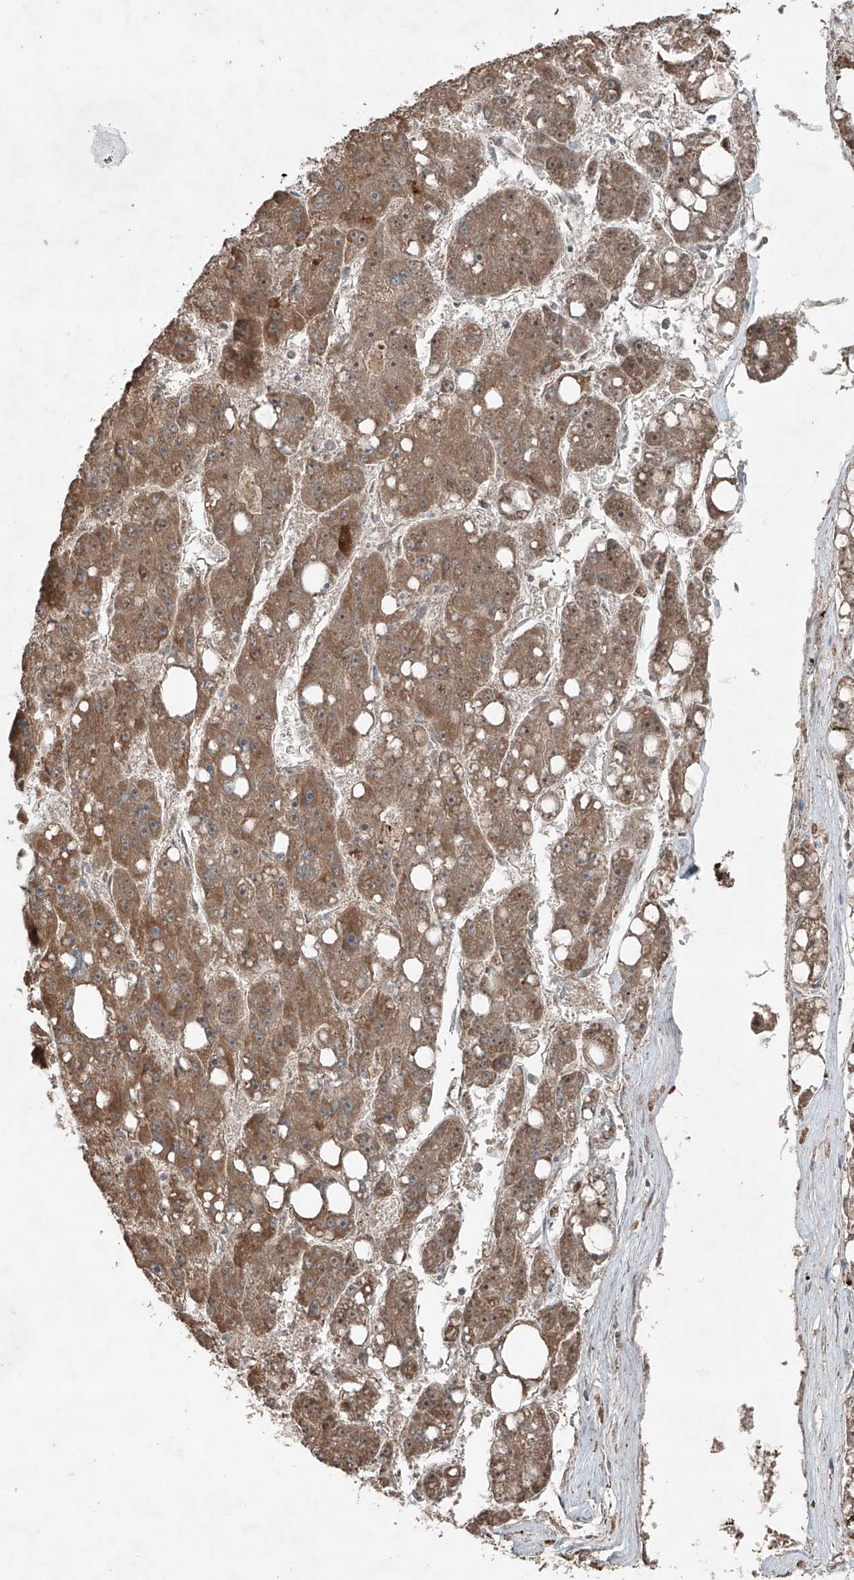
{"staining": {"intensity": "moderate", "quantity": ">75%", "location": "cytoplasmic/membranous"}, "tissue": "liver cancer", "cell_type": "Tumor cells", "image_type": "cancer", "snomed": [{"axis": "morphology", "description": "Carcinoma, Hepatocellular, NOS"}, {"axis": "topography", "description": "Liver"}], "caption": "The micrograph exhibits a brown stain indicating the presence of a protein in the cytoplasmic/membranous of tumor cells in liver cancer (hepatocellular carcinoma). The staining was performed using DAB to visualize the protein expression in brown, while the nuclei were stained in blue with hematoxylin (Magnification: 20x).", "gene": "ZNF620", "patient": {"sex": "female", "age": 61}}